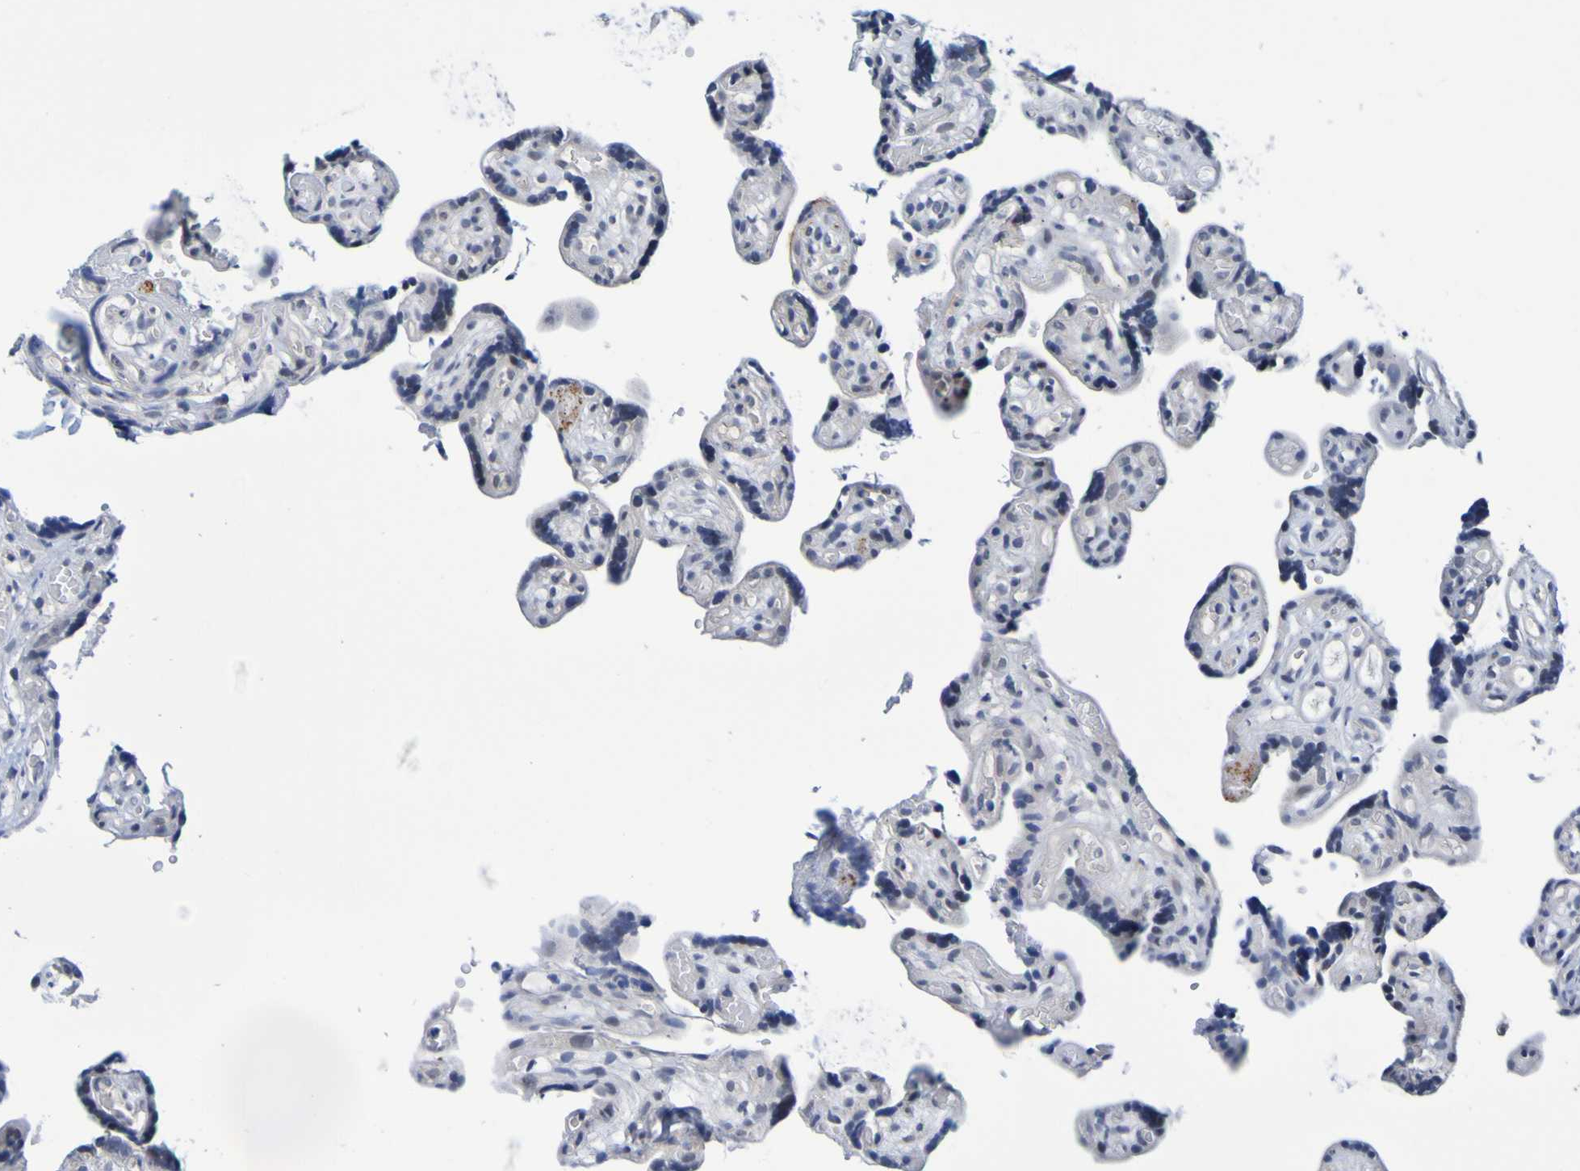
{"staining": {"intensity": "weak", "quantity": "<25%", "location": "cytoplasmic/membranous"}, "tissue": "placenta", "cell_type": "Decidual cells", "image_type": "normal", "snomed": [{"axis": "morphology", "description": "Normal tissue, NOS"}, {"axis": "topography", "description": "Placenta"}], "caption": "High power microscopy micrograph of an immunohistochemistry micrograph of unremarkable placenta, revealing no significant positivity in decidual cells. (Brightfield microscopy of DAB (3,3'-diaminobenzidine) immunohistochemistry (IHC) at high magnification).", "gene": "VMA21", "patient": {"sex": "female", "age": 30}}